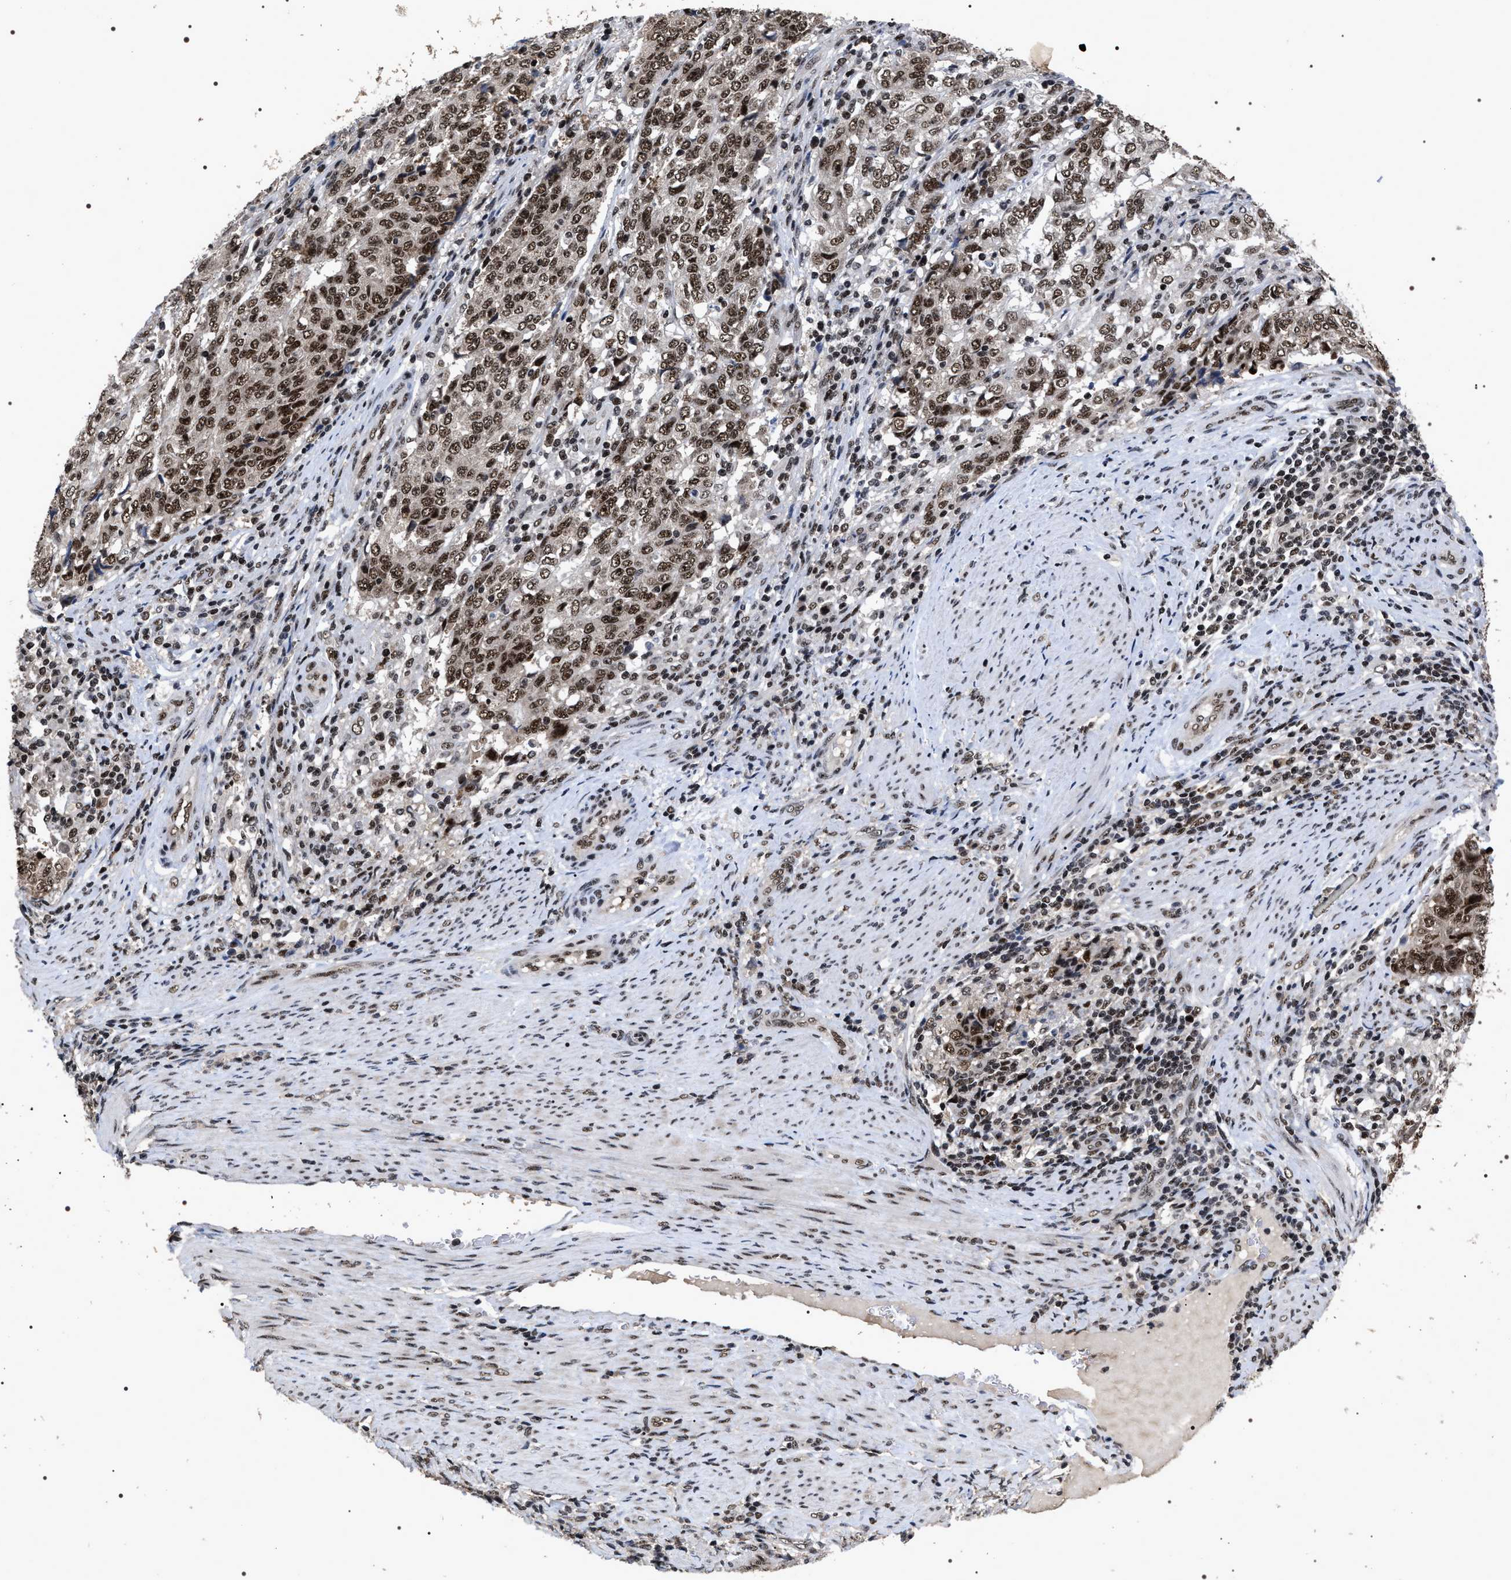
{"staining": {"intensity": "moderate", "quantity": ">75%", "location": "nuclear"}, "tissue": "endometrial cancer", "cell_type": "Tumor cells", "image_type": "cancer", "snomed": [{"axis": "morphology", "description": "Adenocarcinoma, NOS"}, {"axis": "topography", "description": "Endometrium"}], "caption": "A high-resolution micrograph shows immunohistochemistry staining of endometrial adenocarcinoma, which shows moderate nuclear positivity in approximately >75% of tumor cells.", "gene": "RRP1B", "patient": {"sex": "female", "age": 80}}